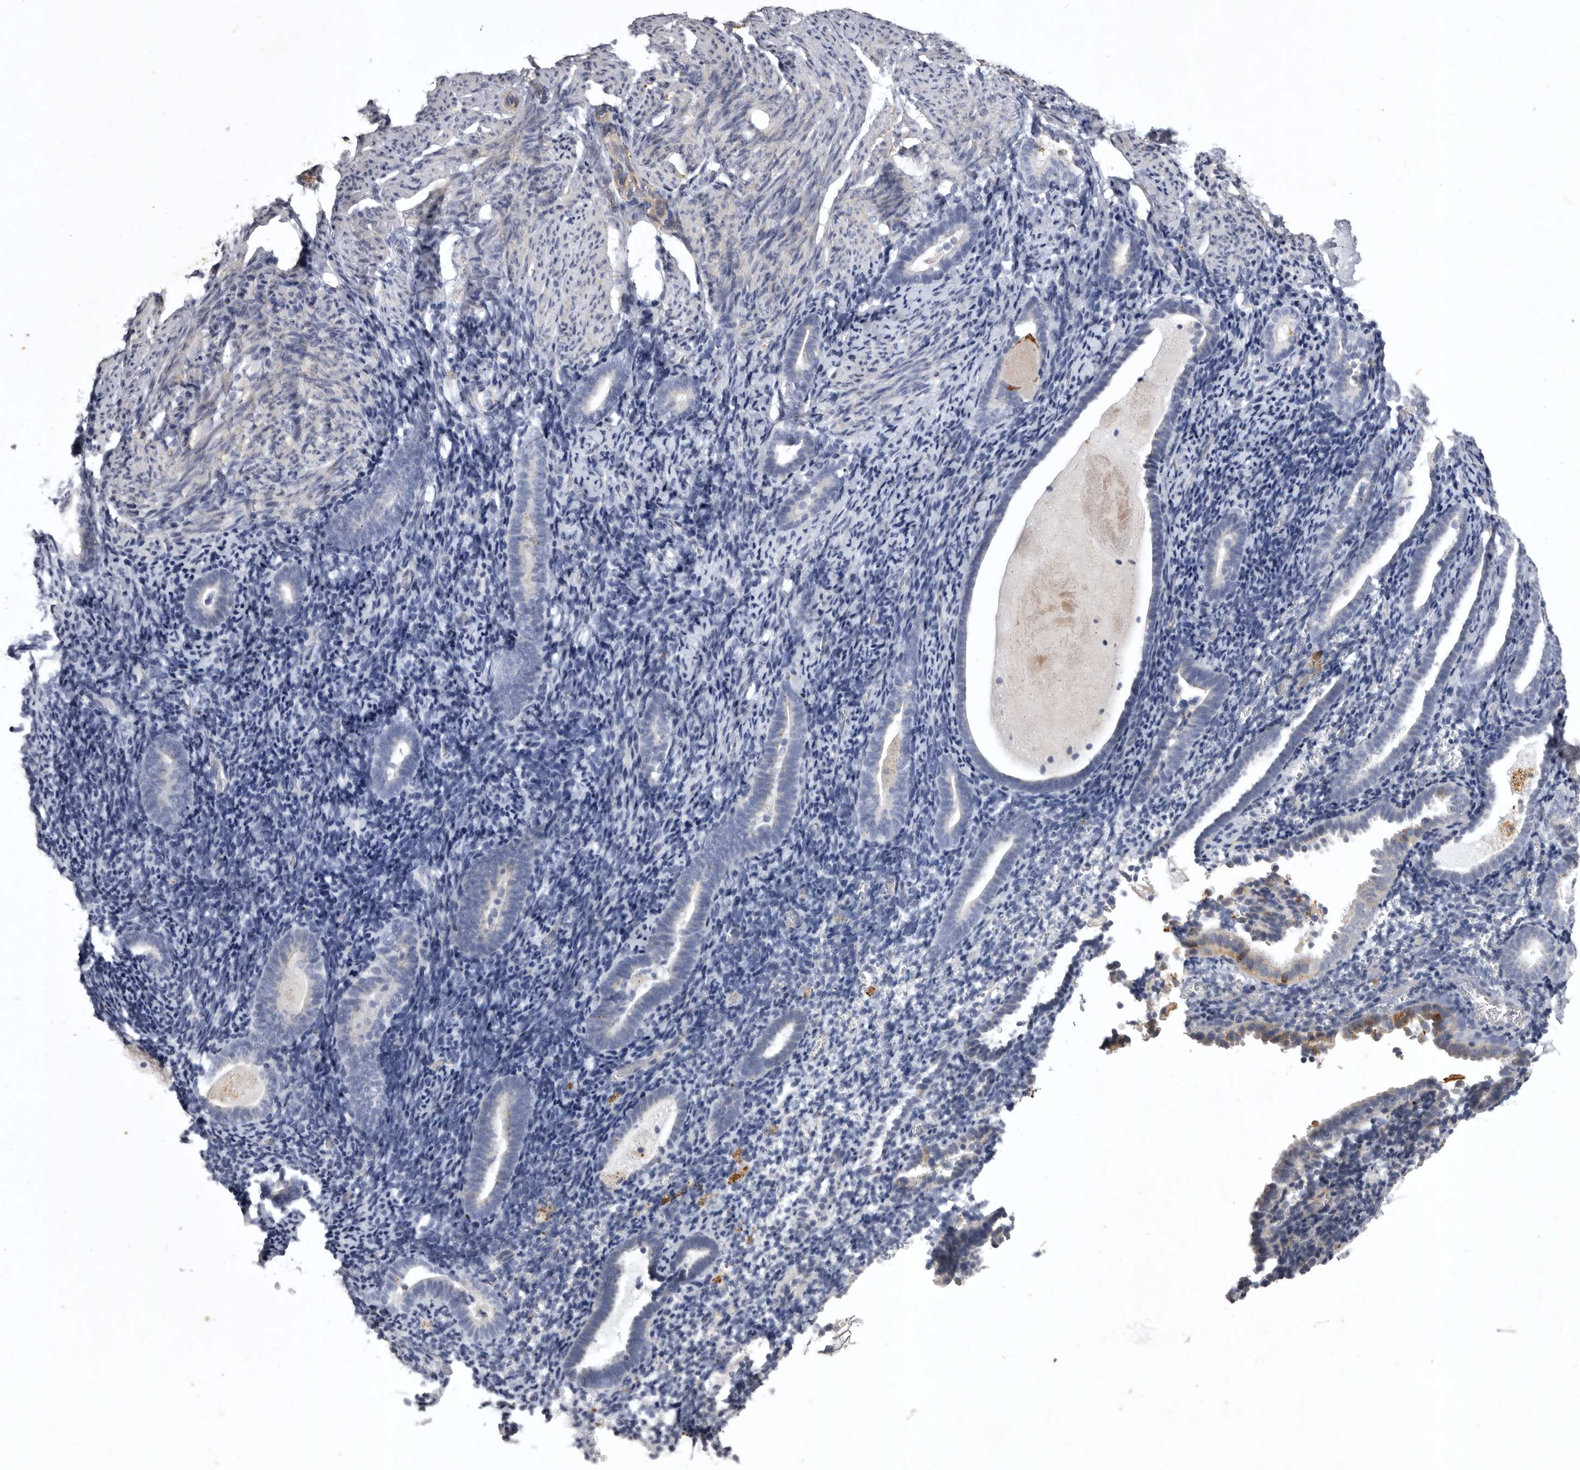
{"staining": {"intensity": "negative", "quantity": "none", "location": "none"}, "tissue": "endometrium", "cell_type": "Cells in endometrial stroma", "image_type": "normal", "snomed": [{"axis": "morphology", "description": "Normal tissue, NOS"}, {"axis": "topography", "description": "Endometrium"}], "caption": "Cells in endometrial stroma are negative for brown protein staining in normal endometrium. (DAB (3,3'-diaminobenzidine) immunohistochemistry, high magnification).", "gene": "NKAIN4", "patient": {"sex": "female", "age": 51}}